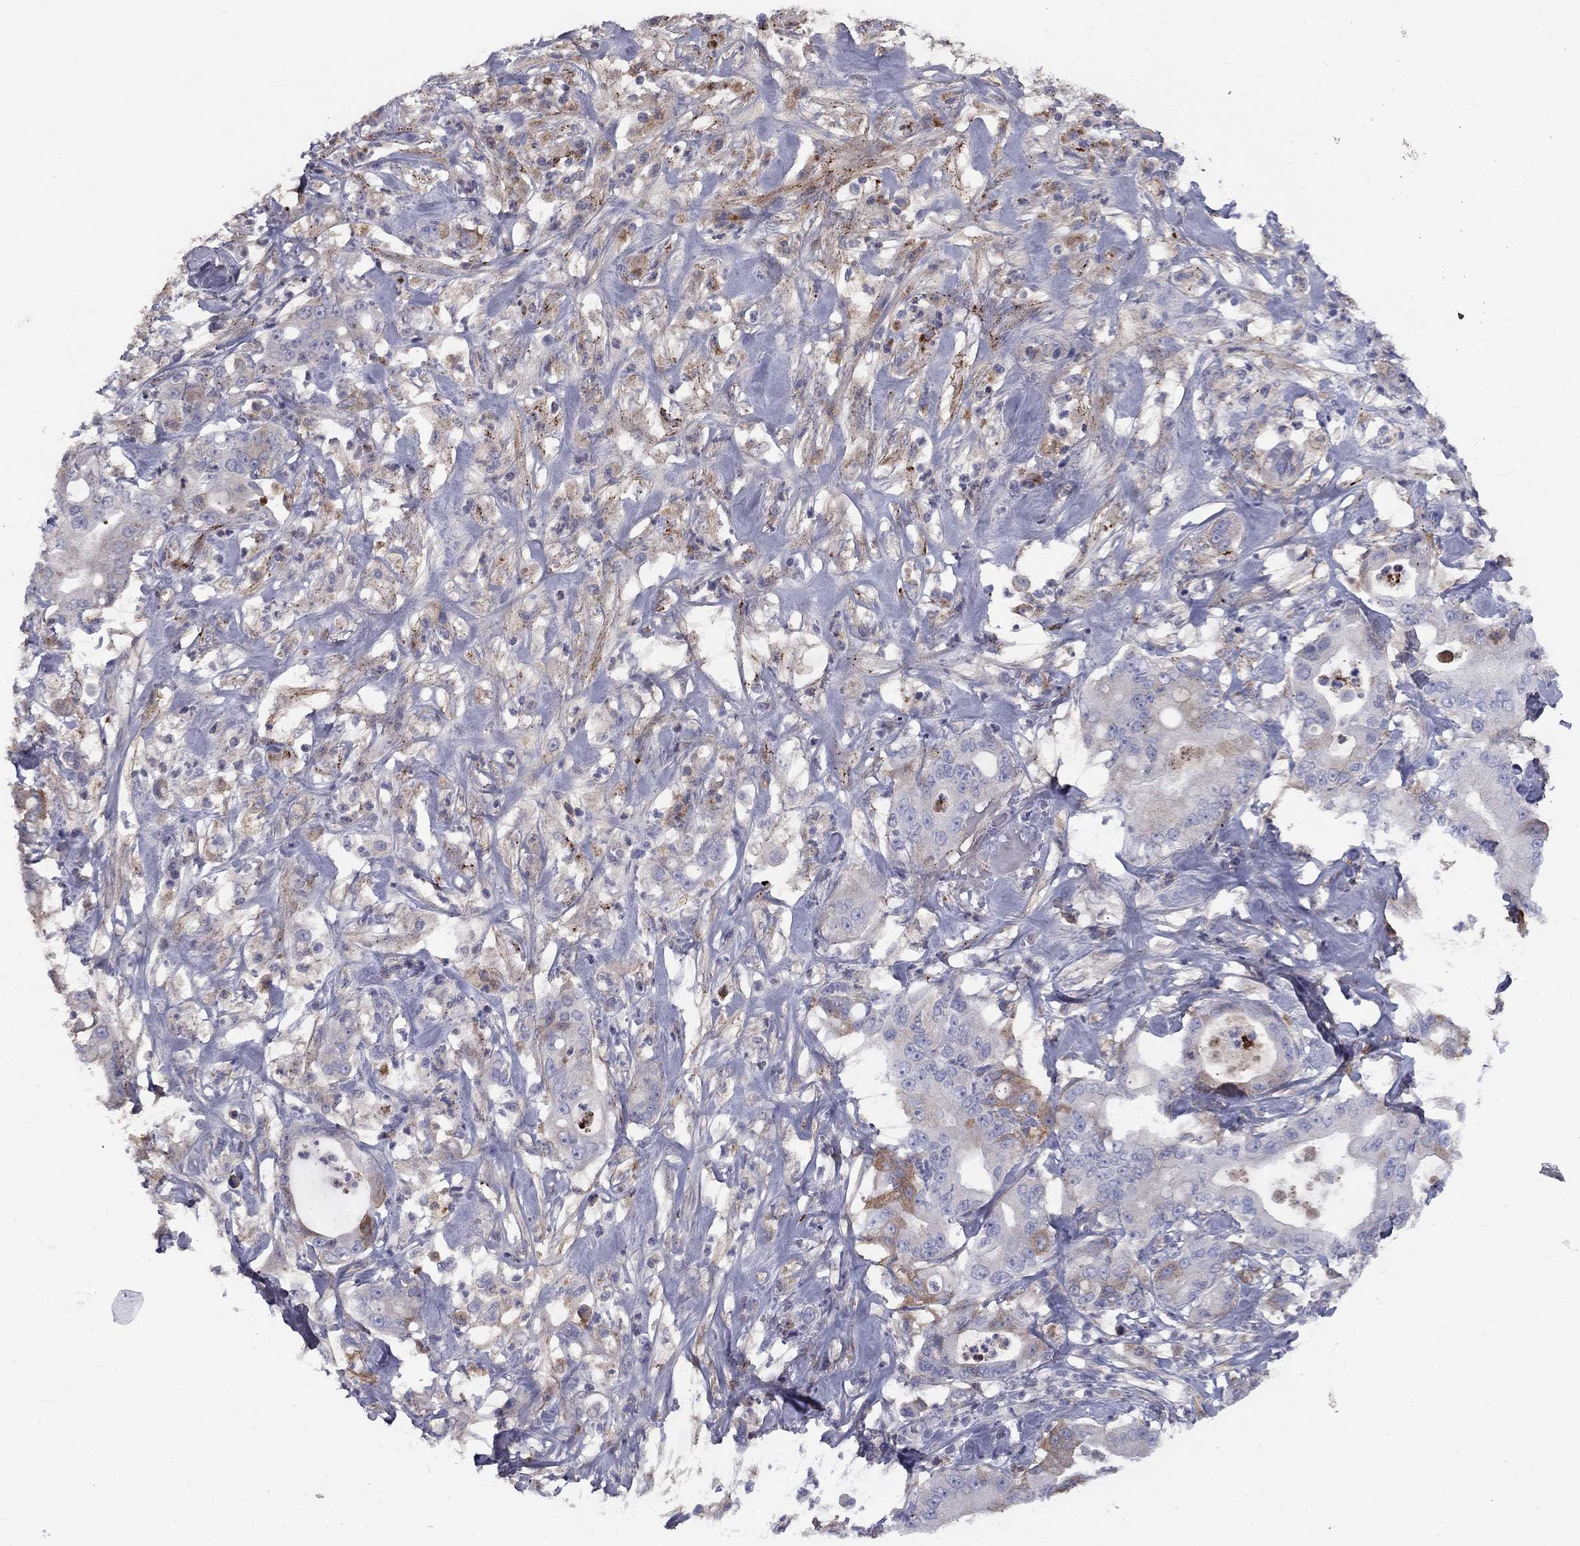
{"staining": {"intensity": "moderate", "quantity": "<25%", "location": "cytoplasmic/membranous"}, "tissue": "pancreatic cancer", "cell_type": "Tumor cells", "image_type": "cancer", "snomed": [{"axis": "morphology", "description": "Adenocarcinoma, NOS"}, {"axis": "topography", "description": "Pancreas"}], "caption": "Immunohistochemical staining of pancreatic cancer (adenocarcinoma) displays low levels of moderate cytoplasmic/membranous staining in approximately <25% of tumor cells.", "gene": "EPDR1", "patient": {"sex": "male", "age": 71}}